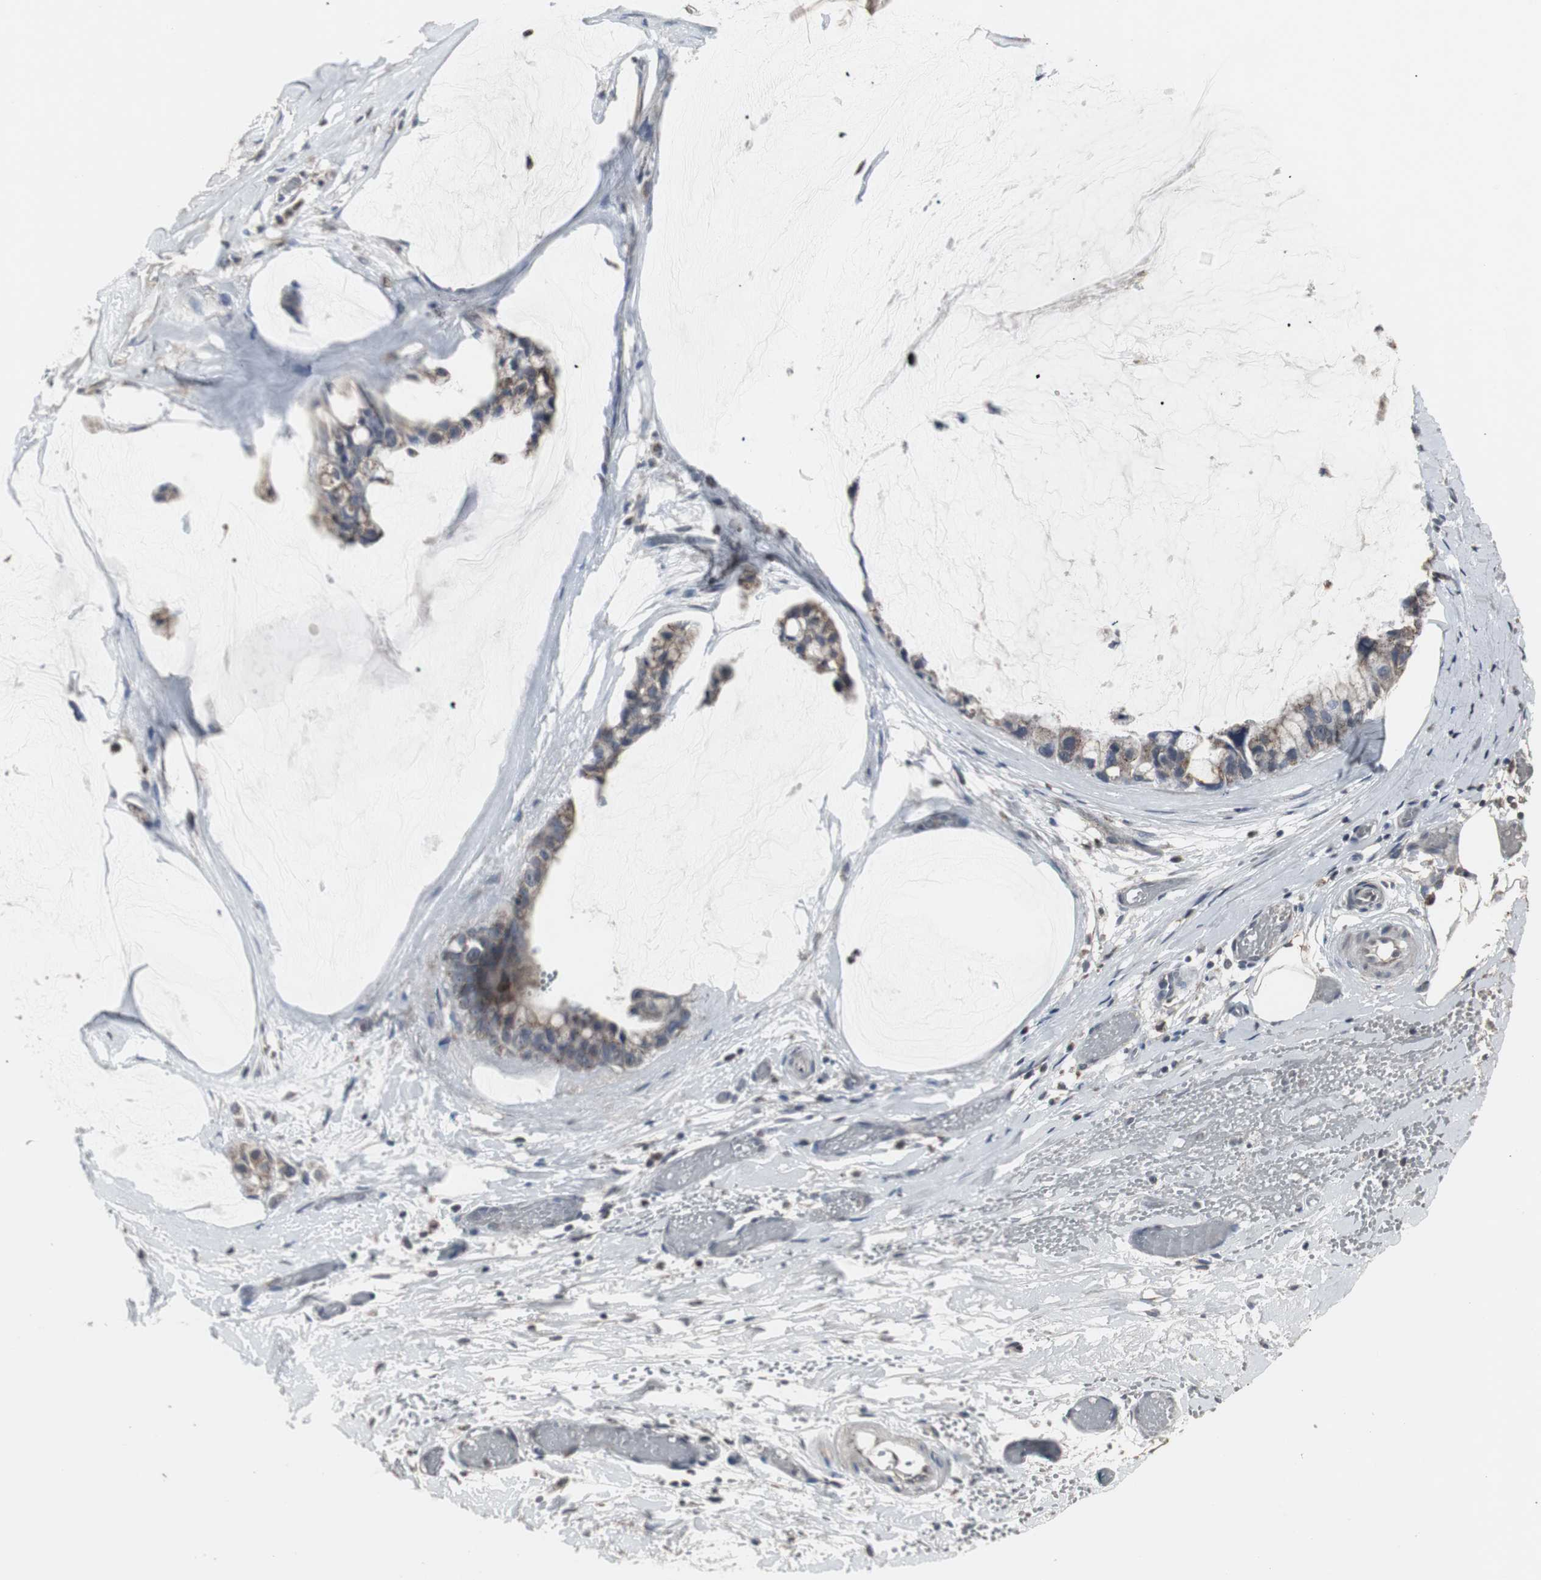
{"staining": {"intensity": "weak", "quantity": ">75%", "location": "cytoplasmic/membranous"}, "tissue": "ovarian cancer", "cell_type": "Tumor cells", "image_type": "cancer", "snomed": [{"axis": "morphology", "description": "Cystadenocarcinoma, mucinous, NOS"}, {"axis": "topography", "description": "Ovary"}], "caption": "Ovarian cancer stained for a protein exhibits weak cytoplasmic/membranous positivity in tumor cells. The staining was performed using DAB (3,3'-diaminobenzidine), with brown indicating positive protein expression. Nuclei are stained blue with hematoxylin.", "gene": "ACAA1", "patient": {"sex": "female", "age": 39}}